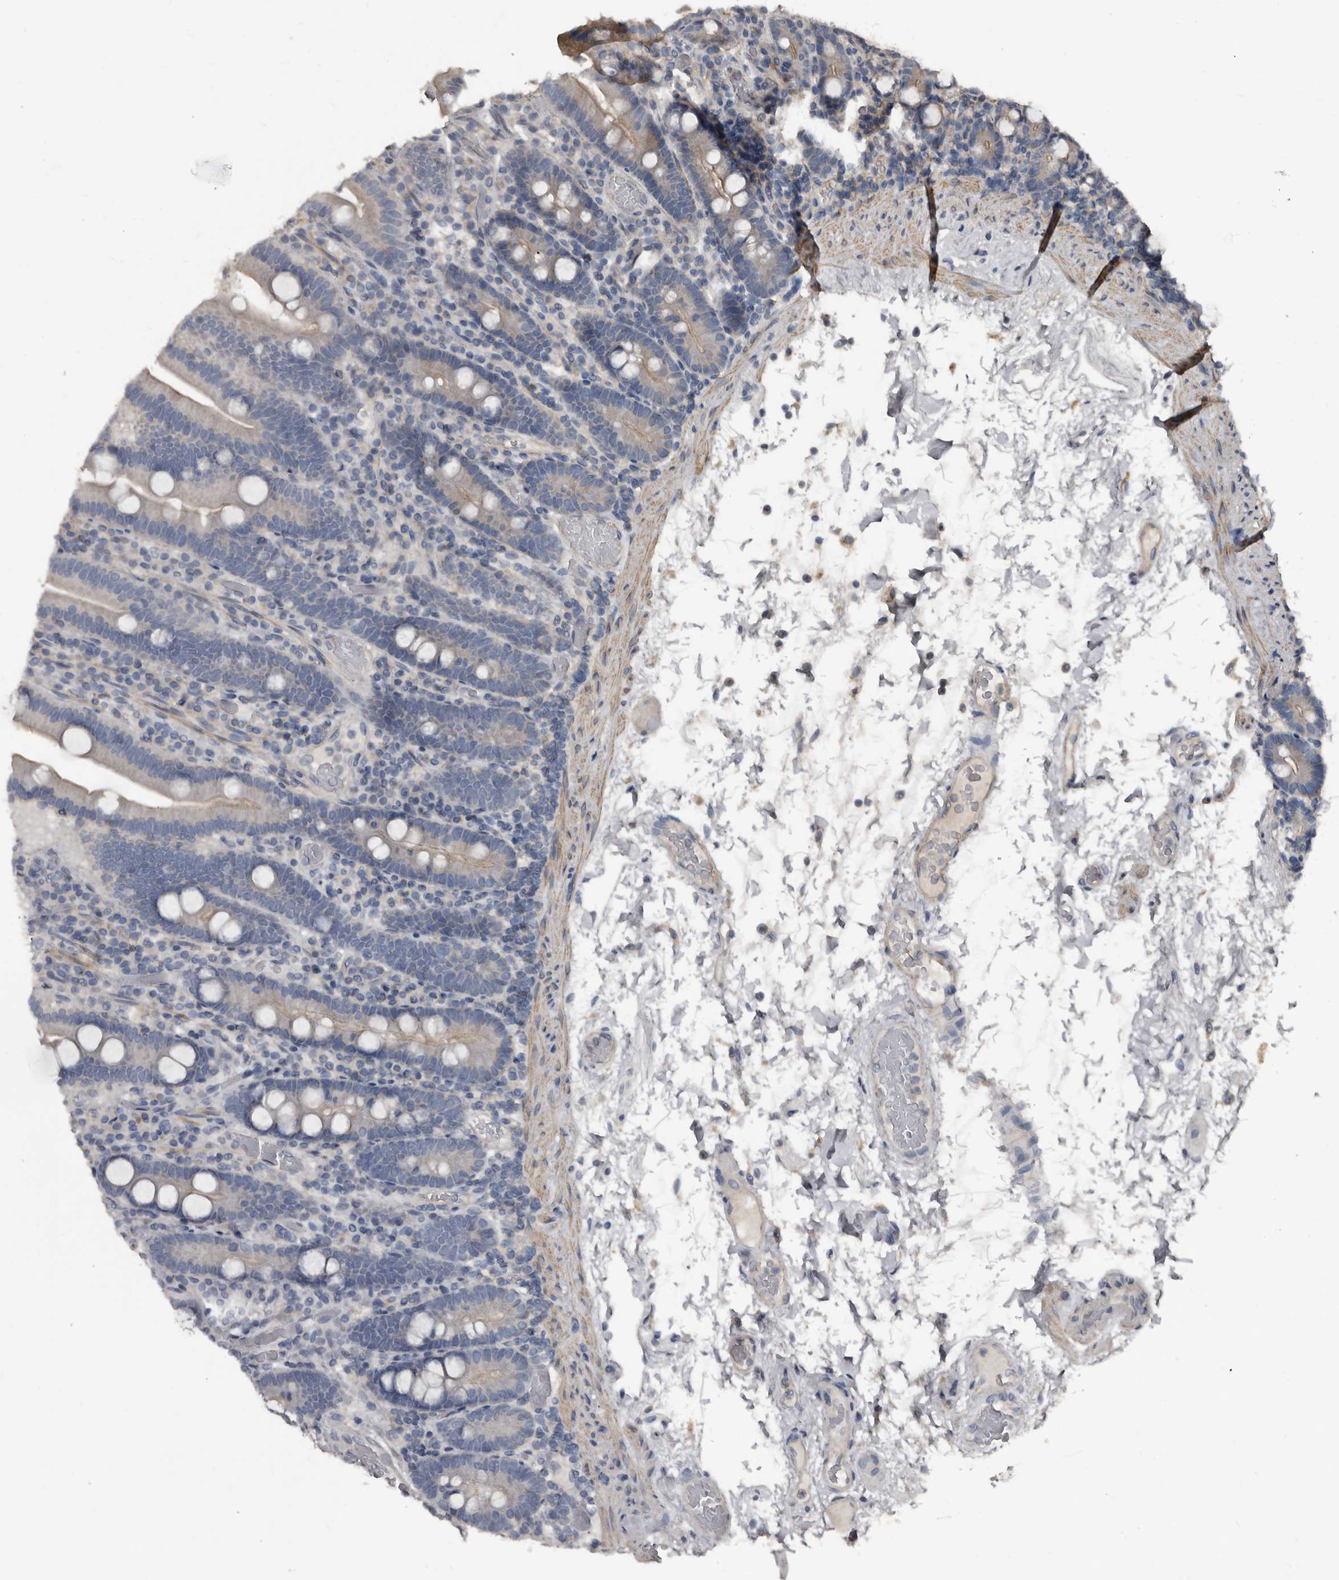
{"staining": {"intensity": "weak", "quantity": "25%-75%", "location": "cytoplasmic/membranous"}, "tissue": "duodenum", "cell_type": "Glandular cells", "image_type": "normal", "snomed": [{"axis": "morphology", "description": "Normal tissue, NOS"}, {"axis": "topography", "description": "Duodenum"}], "caption": "Duodenum stained with DAB IHC demonstrates low levels of weak cytoplasmic/membranous staining in about 25%-75% of glandular cells.", "gene": "GREB1", "patient": {"sex": "male", "age": 55}}